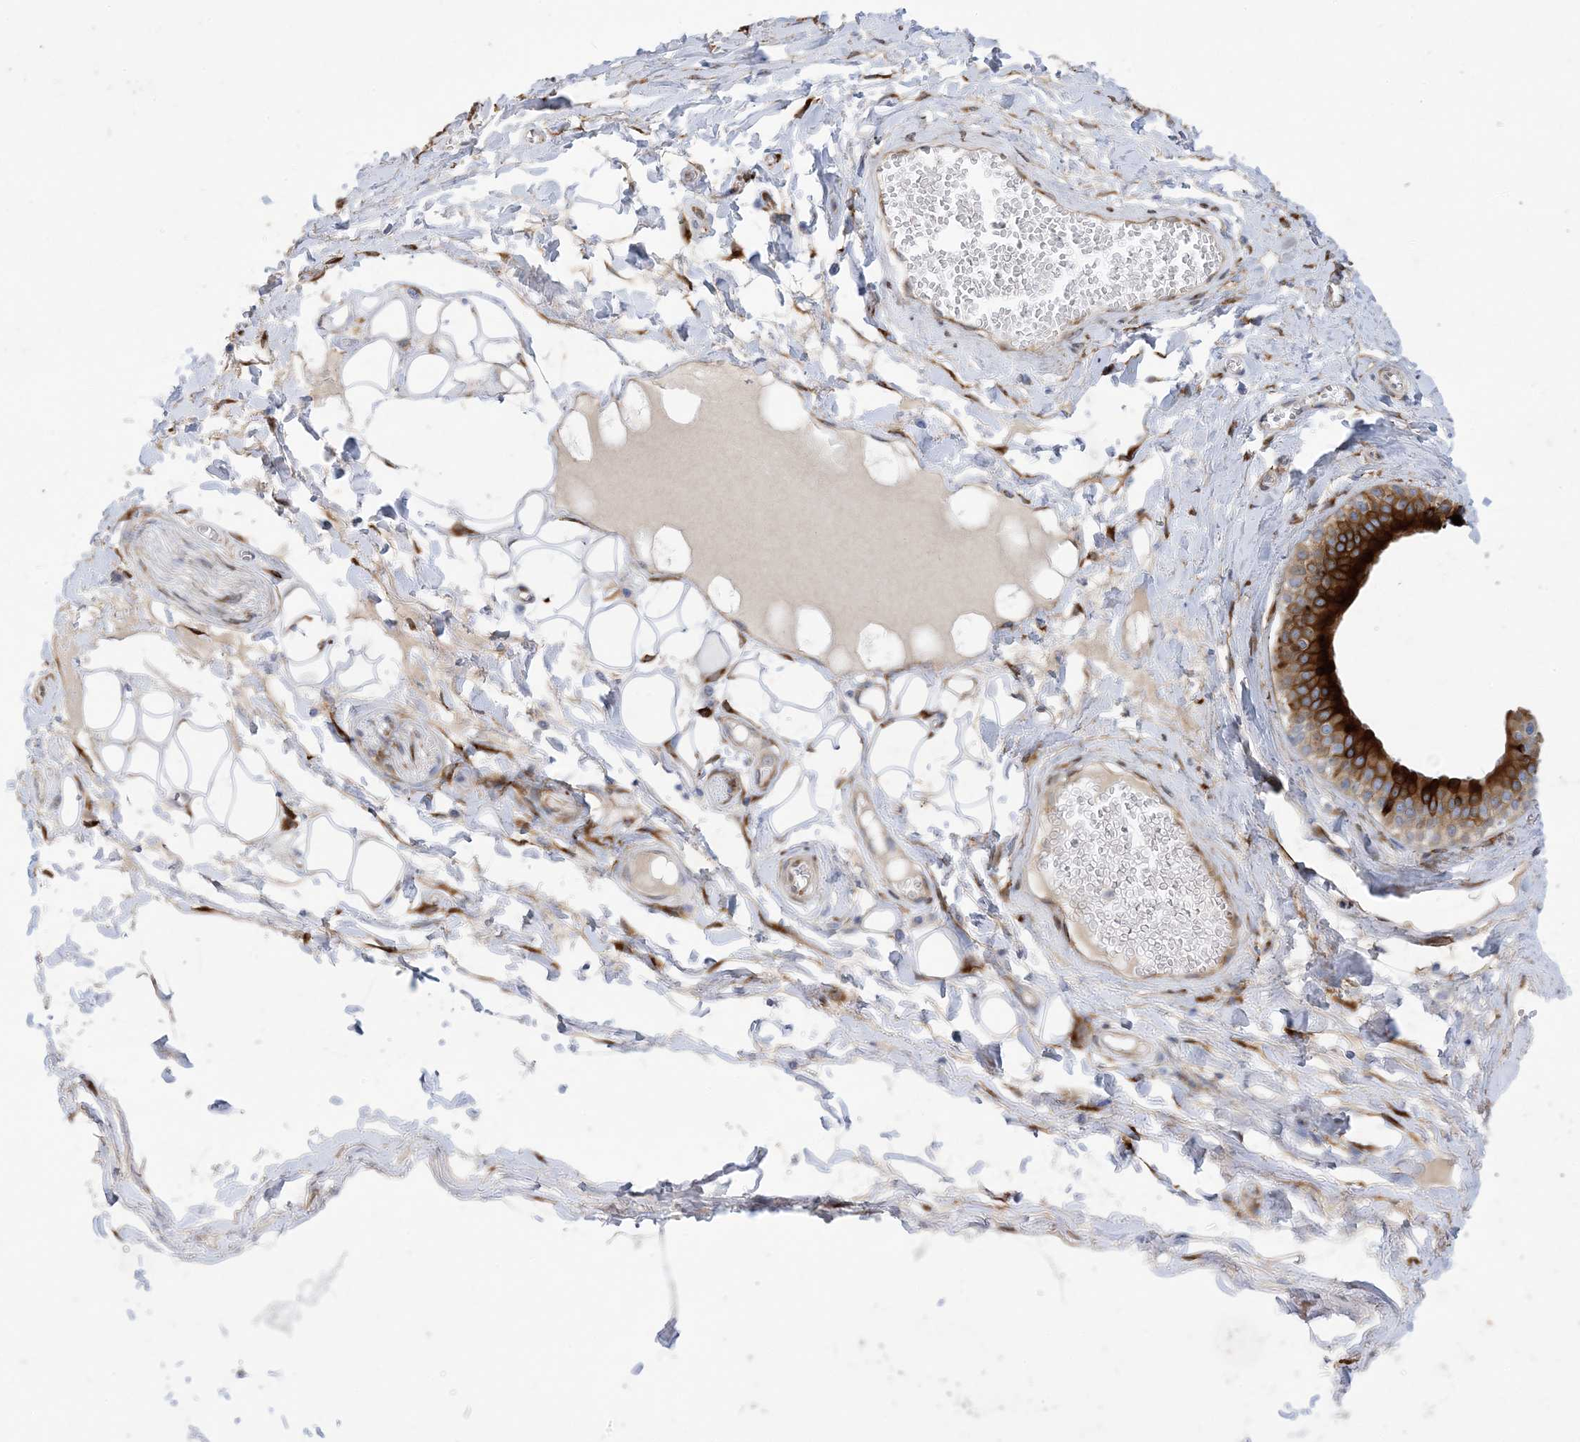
{"staining": {"intensity": "moderate", "quantity": "25%-75%", "location": "cytoplasmic/membranous"}, "tissue": "adipose tissue", "cell_type": "Adipocytes", "image_type": "normal", "snomed": [{"axis": "morphology", "description": "Normal tissue, NOS"}, {"axis": "morphology", "description": "Inflammation, NOS"}, {"axis": "topography", "description": "Salivary gland"}, {"axis": "topography", "description": "Peripheral nerve tissue"}], "caption": "Immunohistochemistry staining of normal adipose tissue, which exhibits medium levels of moderate cytoplasmic/membranous expression in about 25%-75% of adipocytes indicating moderate cytoplasmic/membranous protein expression. The staining was performed using DAB (brown) for protein detection and nuclei were counterstained in hematoxylin (blue).", "gene": "RBMS3", "patient": {"sex": "female", "age": 75}}